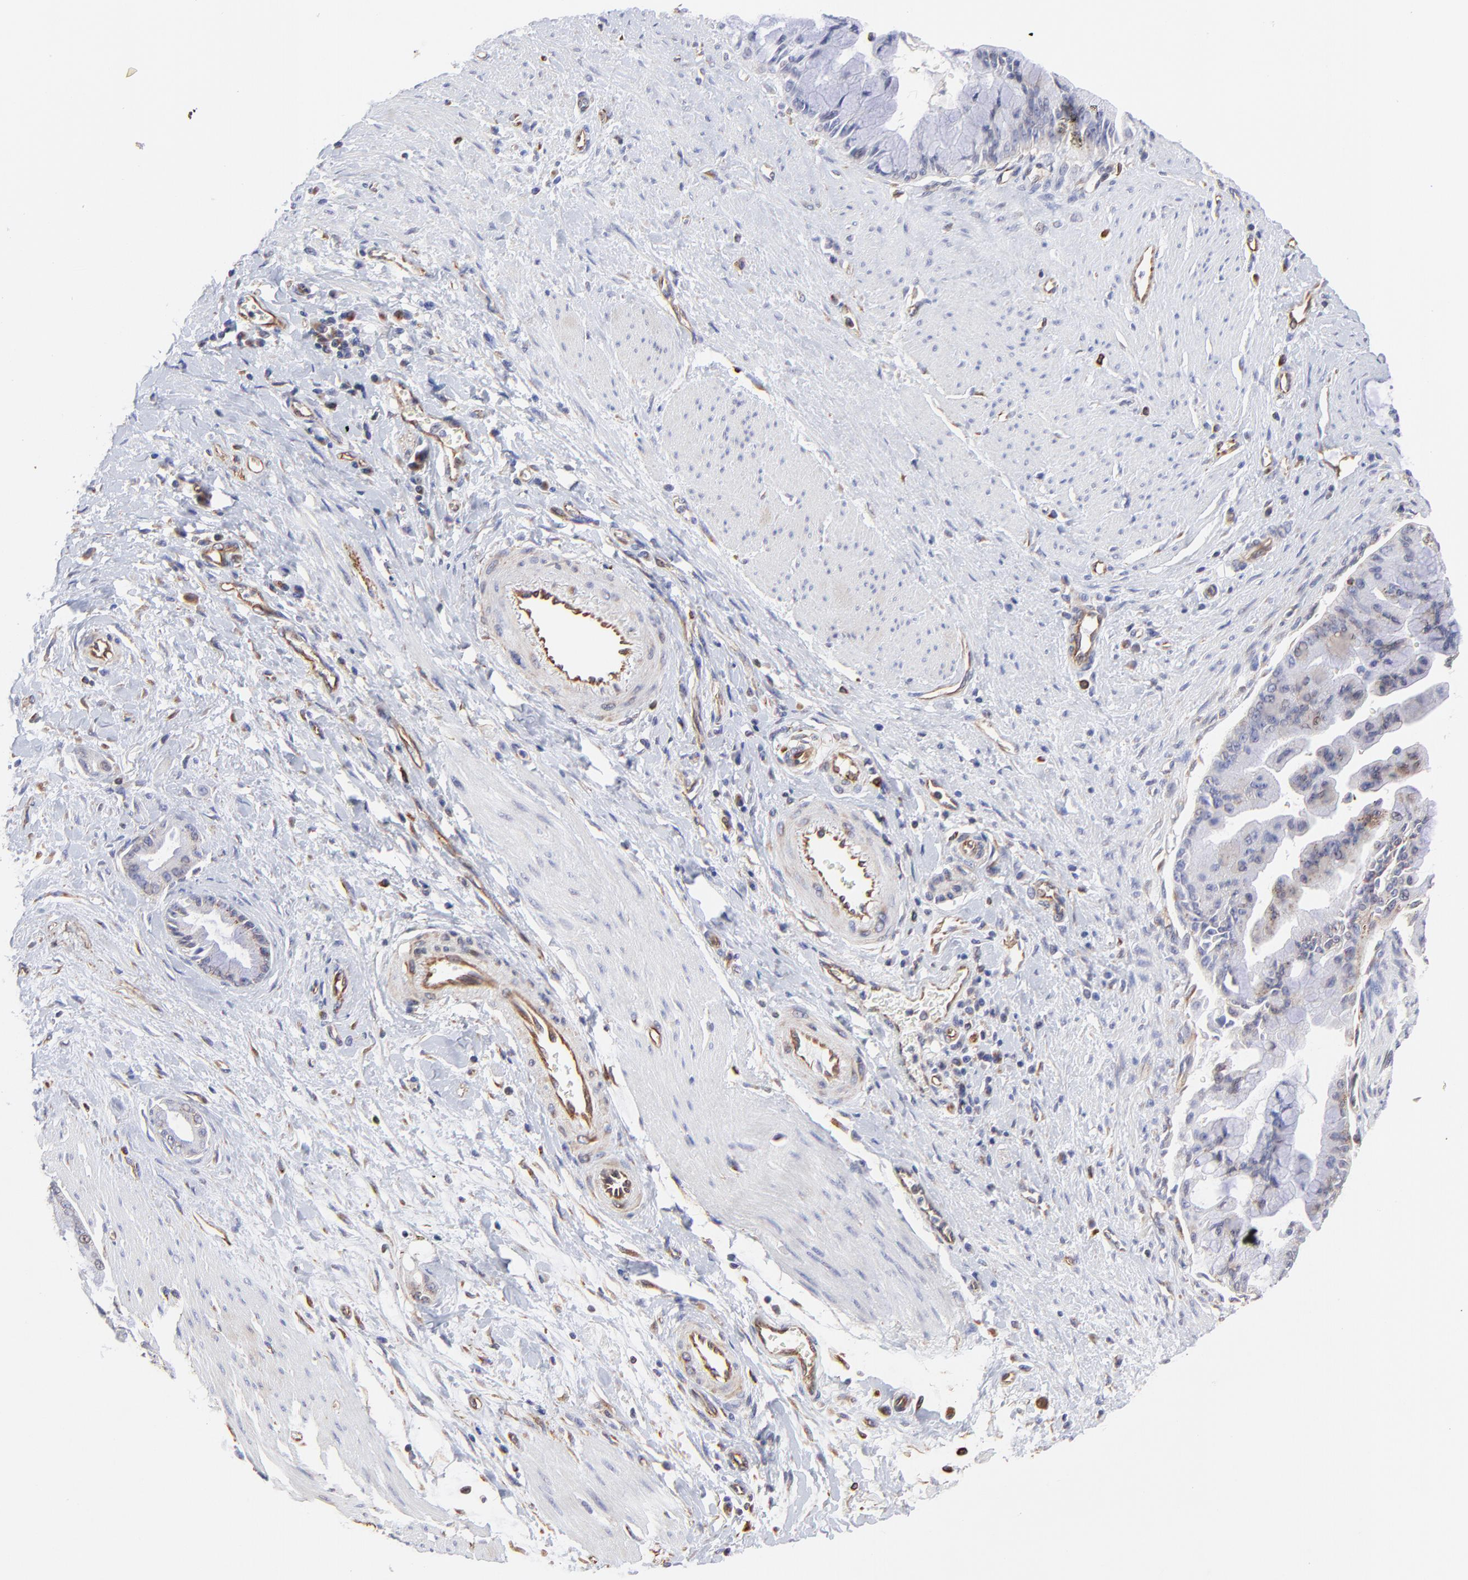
{"staining": {"intensity": "moderate", "quantity": "<25%", "location": "cytoplasmic/membranous"}, "tissue": "pancreatic cancer", "cell_type": "Tumor cells", "image_type": "cancer", "snomed": [{"axis": "morphology", "description": "Adenocarcinoma, NOS"}, {"axis": "topography", "description": "Pancreas"}], "caption": "Pancreatic cancer stained with DAB immunohistochemistry reveals low levels of moderate cytoplasmic/membranous expression in about <25% of tumor cells.", "gene": "COX8C", "patient": {"sex": "male", "age": 59}}